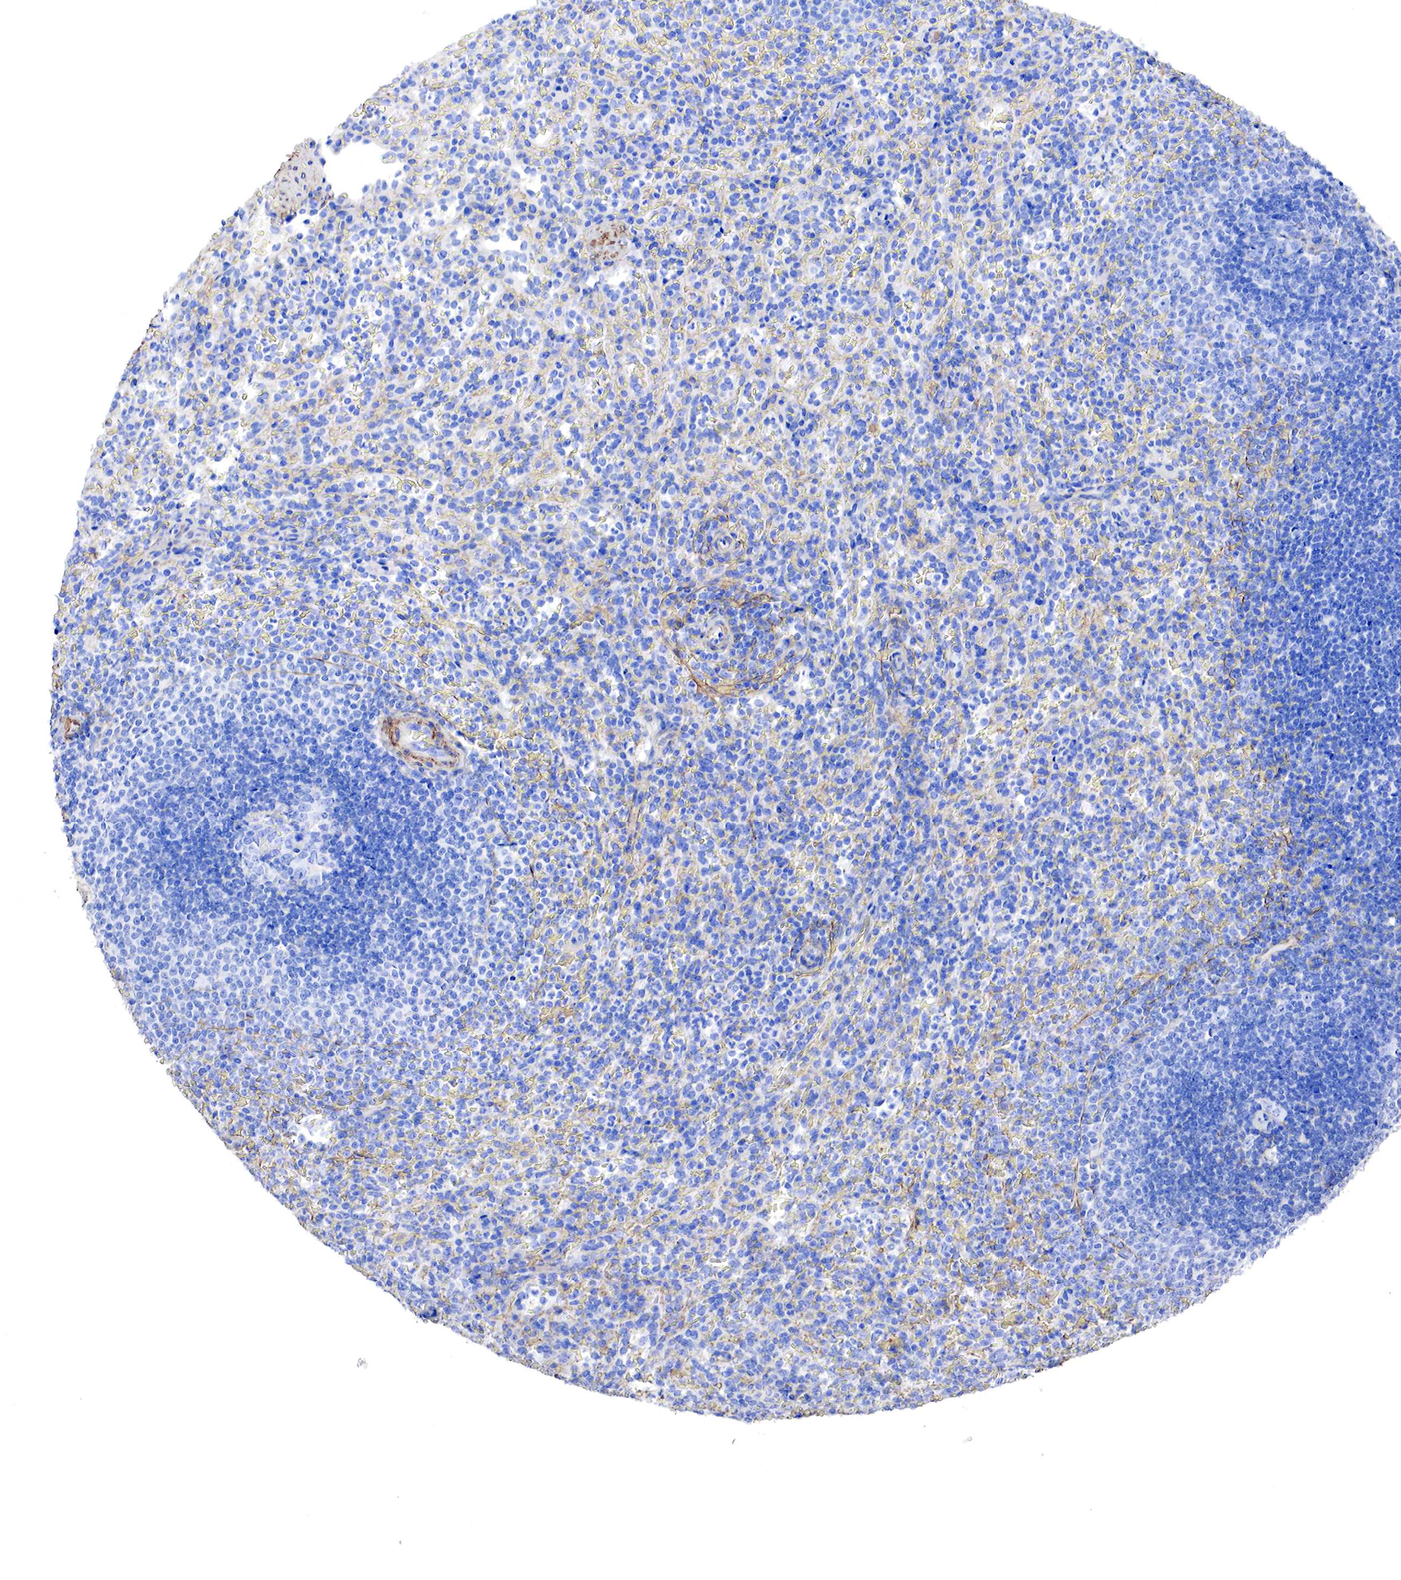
{"staining": {"intensity": "negative", "quantity": "none", "location": "none"}, "tissue": "spleen", "cell_type": "Cells in red pulp", "image_type": "normal", "snomed": [{"axis": "morphology", "description": "Normal tissue, NOS"}, {"axis": "topography", "description": "Spleen"}], "caption": "Image shows no protein positivity in cells in red pulp of unremarkable spleen. Nuclei are stained in blue.", "gene": "TPM1", "patient": {"sex": "female", "age": 21}}